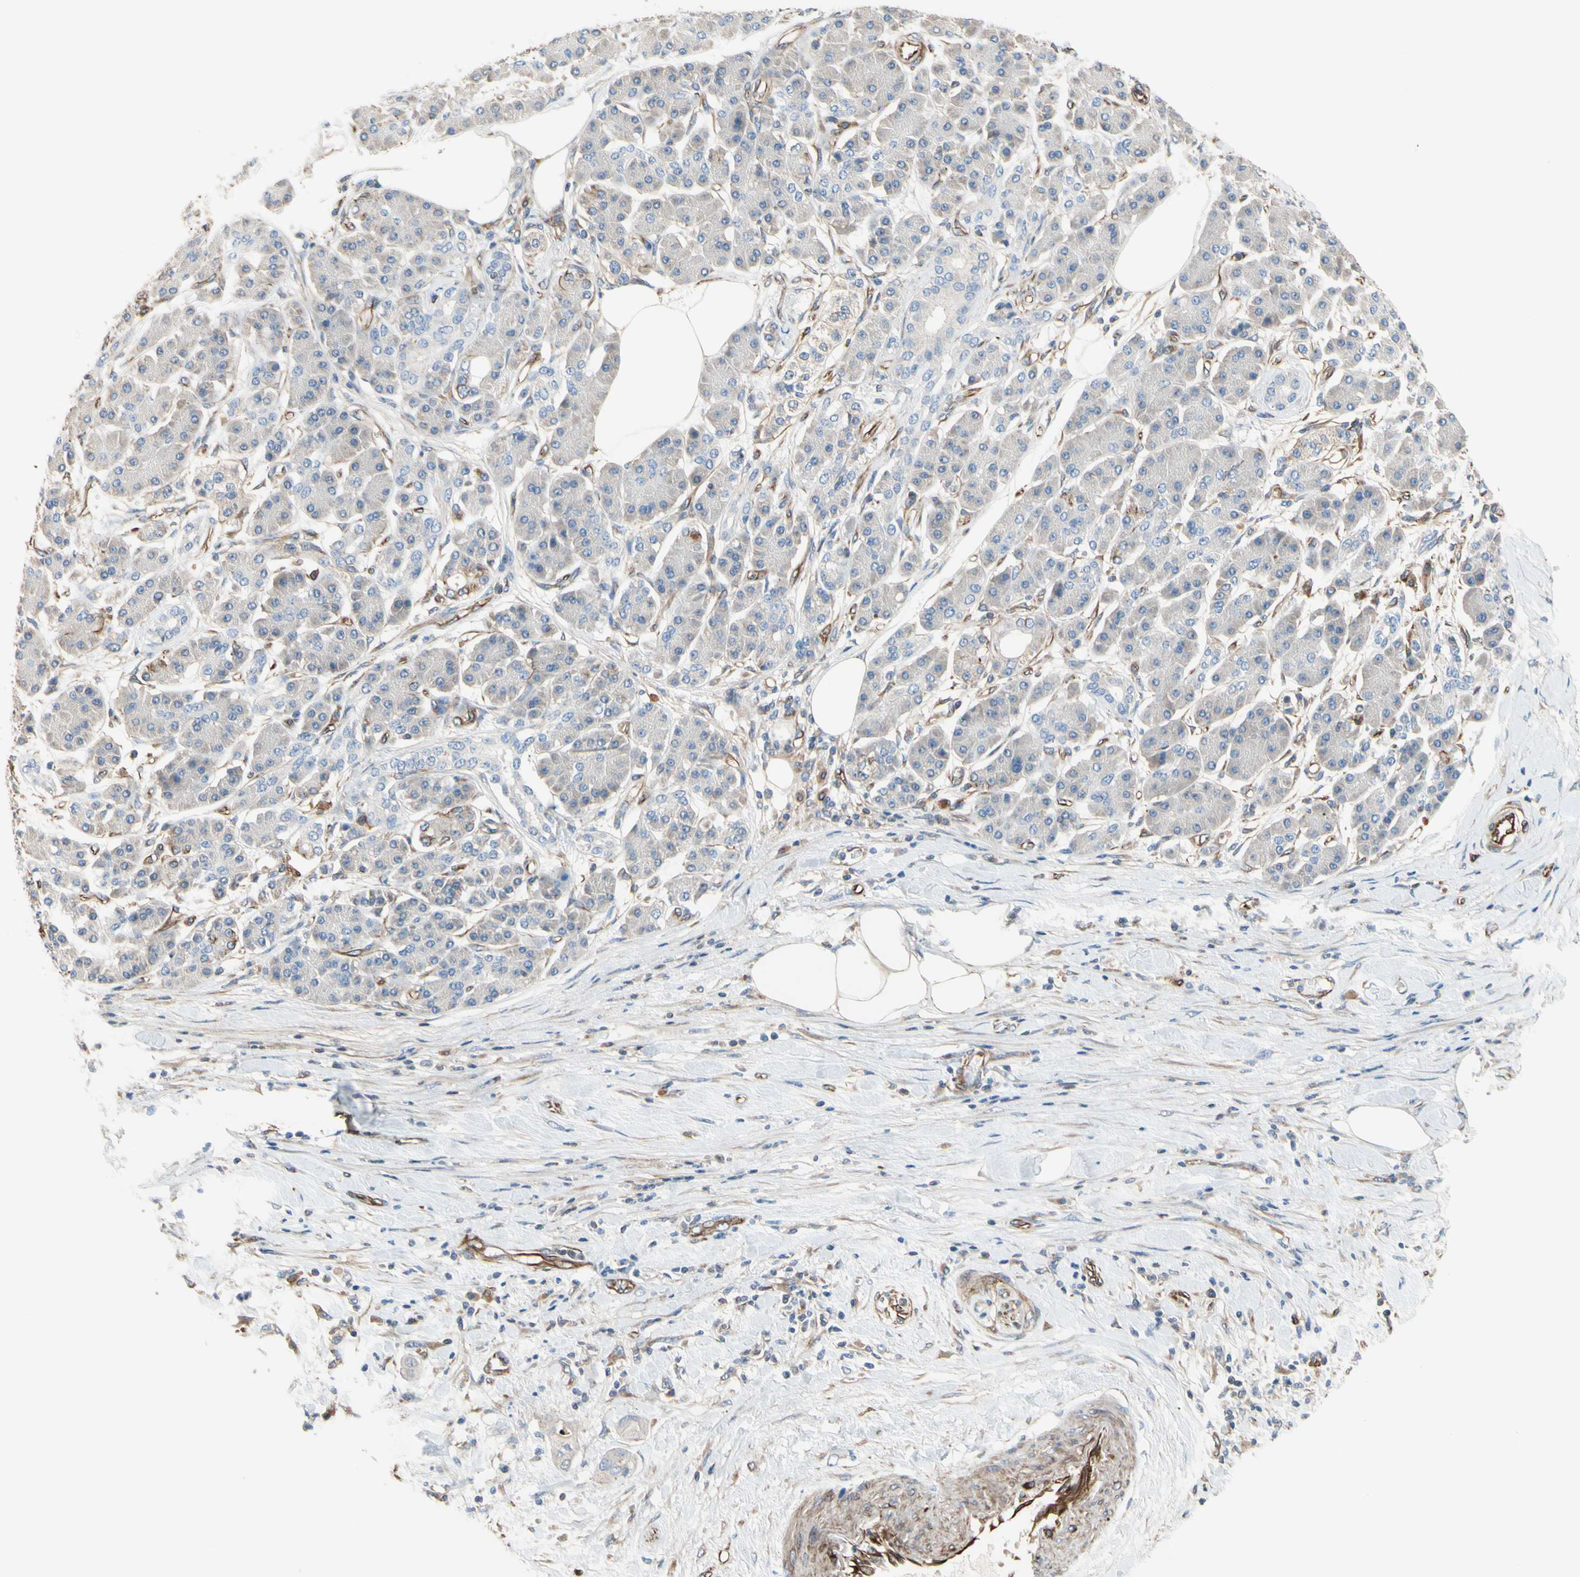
{"staining": {"intensity": "negative", "quantity": "none", "location": "none"}, "tissue": "pancreatic cancer", "cell_type": "Tumor cells", "image_type": "cancer", "snomed": [{"axis": "morphology", "description": "Adenocarcinoma, NOS"}, {"axis": "morphology", "description": "Adenocarcinoma, metastatic, NOS"}, {"axis": "topography", "description": "Lymph node"}, {"axis": "topography", "description": "Pancreas"}, {"axis": "topography", "description": "Duodenum"}], "caption": "Pancreatic adenocarcinoma was stained to show a protein in brown. There is no significant positivity in tumor cells. (DAB immunohistochemistry (IHC) visualized using brightfield microscopy, high magnification).", "gene": "TRAF2", "patient": {"sex": "female", "age": 64}}